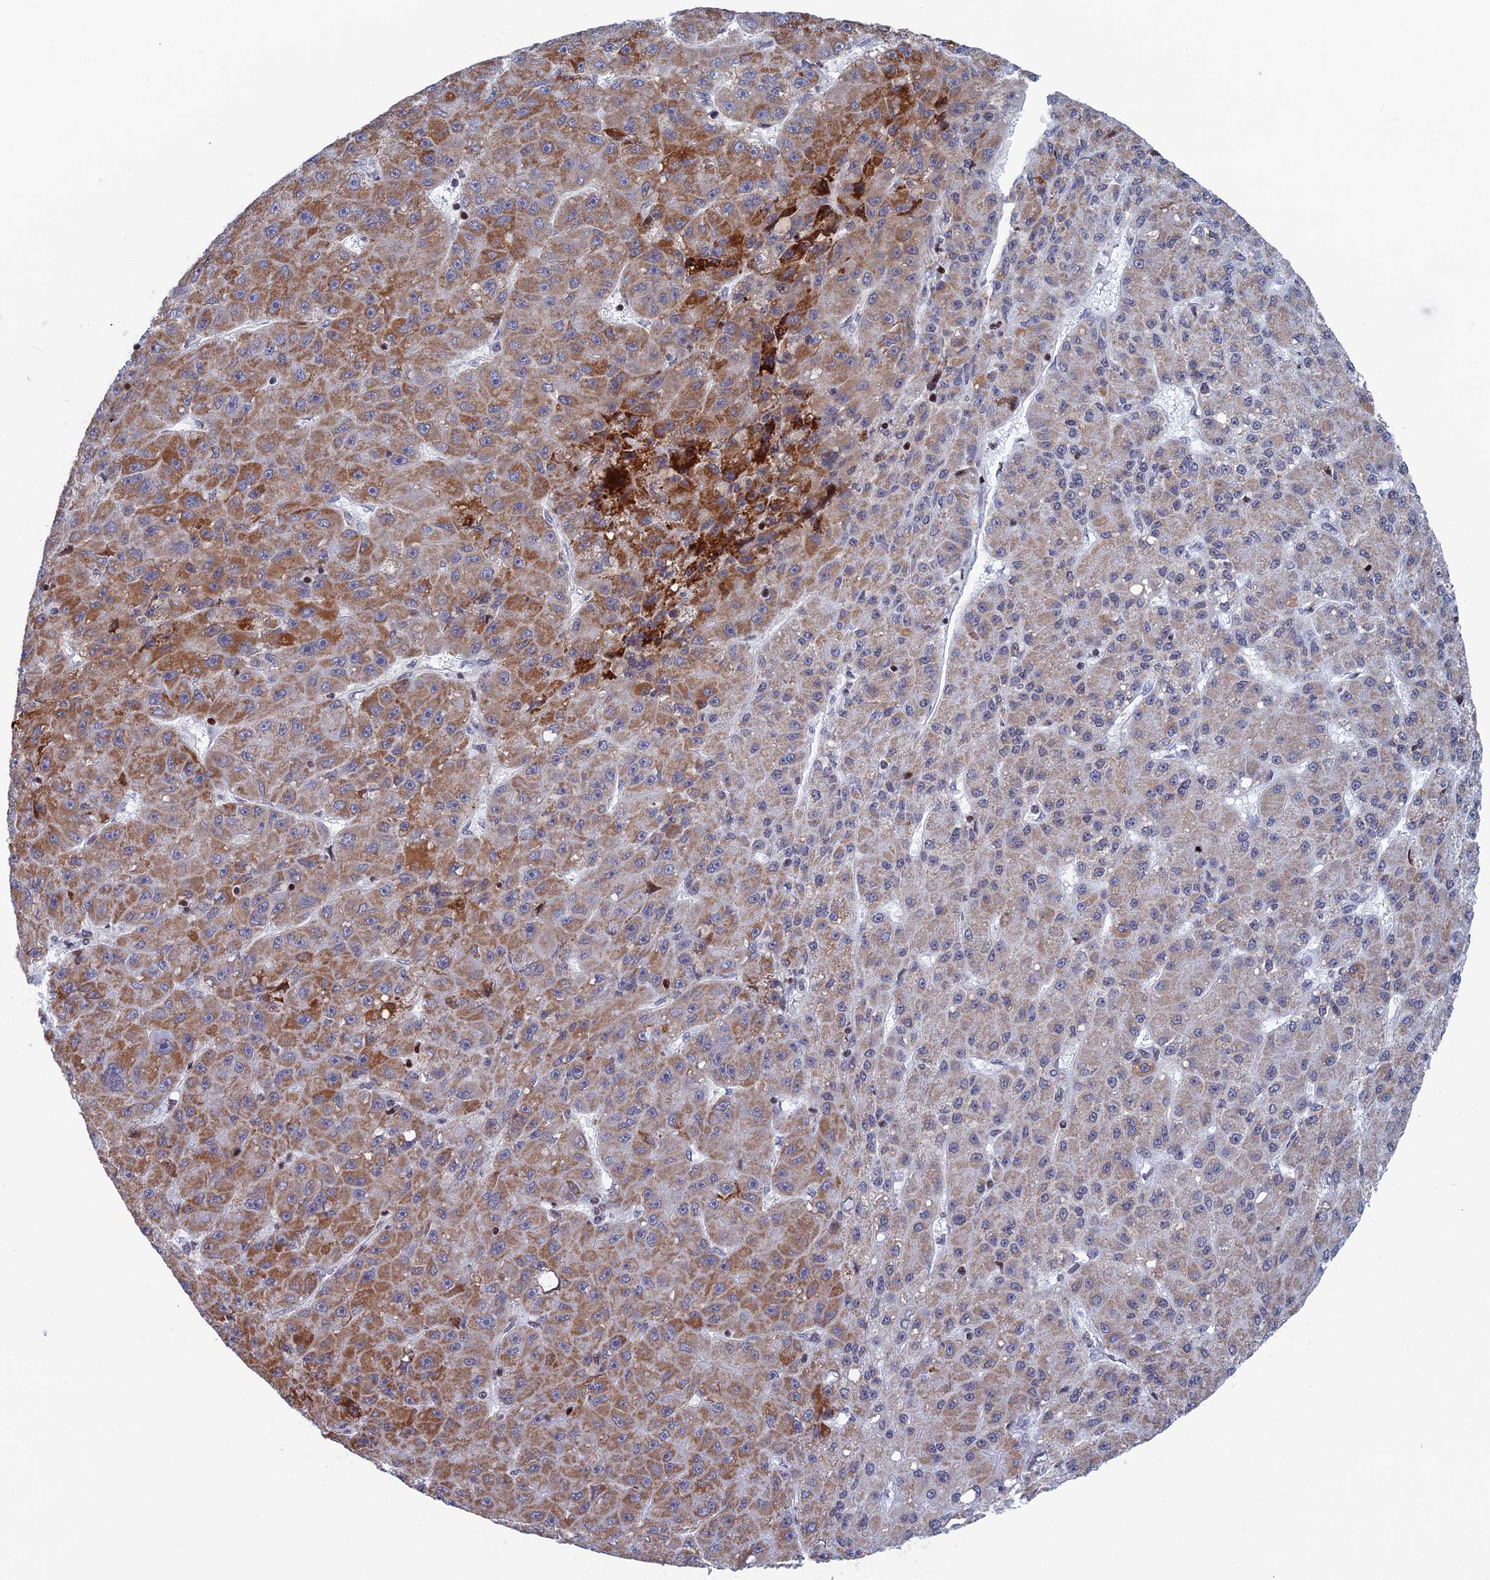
{"staining": {"intensity": "moderate", "quantity": "25%-75%", "location": "cytoplasmic/membranous"}, "tissue": "liver cancer", "cell_type": "Tumor cells", "image_type": "cancer", "snomed": [{"axis": "morphology", "description": "Carcinoma, Hepatocellular, NOS"}, {"axis": "topography", "description": "Liver"}], "caption": "Tumor cells exhibit moderate cytoplasmic/membranous positivity in approximately 25%-75% of cells in hepatocellular carcinoma (liver).", "gene": "AFF3", "patient": {"sex": "male", "age": 67}}